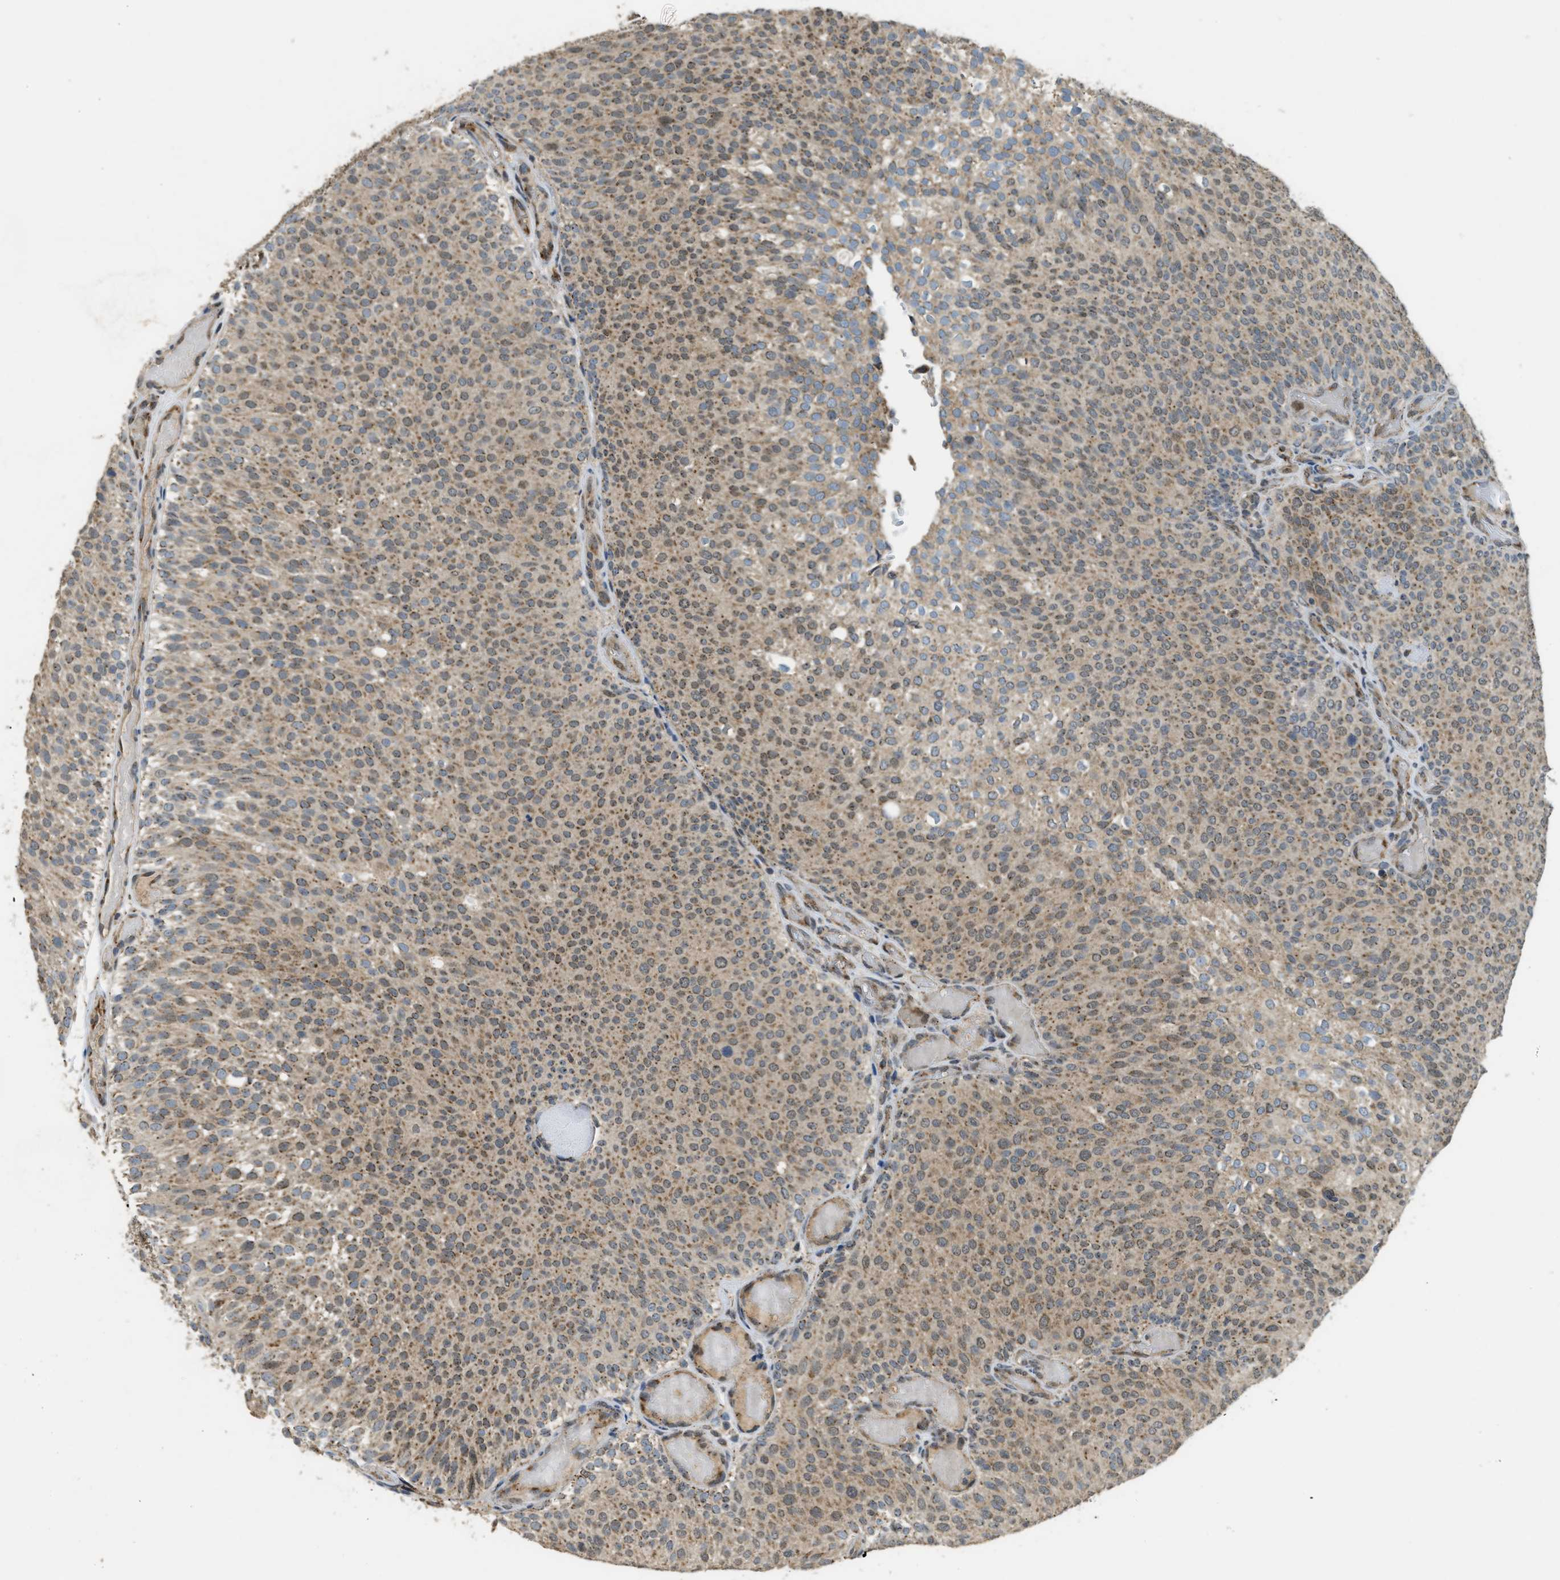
{"staining": {"intensity": "moderate", "quantity": ">75%", "location": "cytoplasmic/membranous"}, "tissue": "urothelial cancer", "cell_type": "Tumor cells", "image_type": "cancer", "snomed": [{"axis": "morphology", "description": "Urothelial carcinoma, Low grade"}, {"axis": "topography", "description": "Urinary bladder"}], "caption": "A brown stain highlights moderate cytoplasmic/membranous staining of a protein in human urothelial cancer tumor cells.", "gene": "IPO7", "patient": {"sex": "male", "age": 78}}